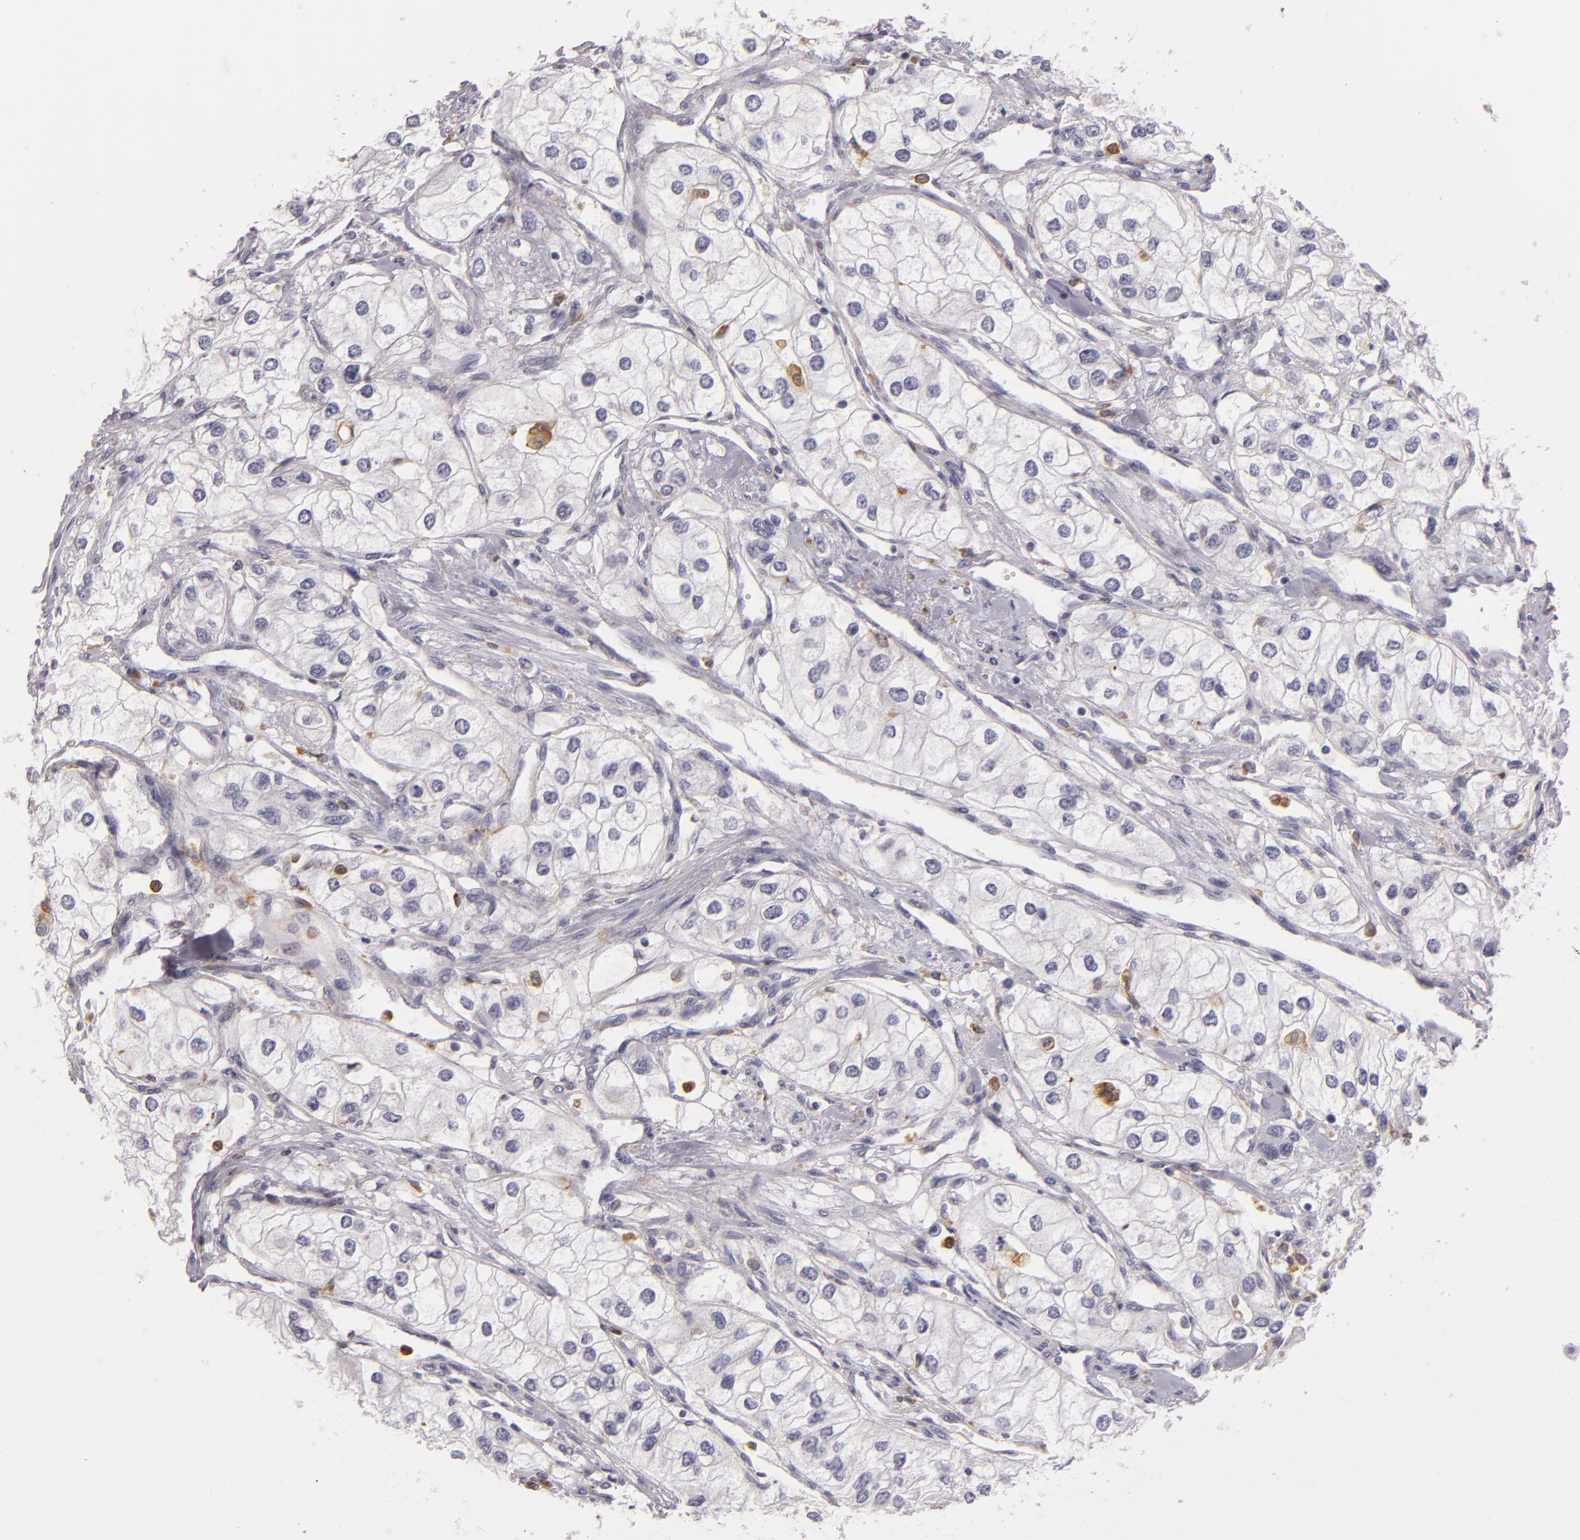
{"staining": {"intensity": "negative", "quantity": "none", "location": "none"}, "tissue": "renal cancer", "cell_type": "Tumor cells", "image_type": "cancer", "snomed": [{"axis": "morphology", "description": "Adenocarcinoma, NOS"}, {"axis": "topography", "description": "Kidney"}], "caption": "Renal cancer was stained to show a protein in brown. There is no significant positivity in tumor cells. Brightfield microscopy of immunohistochemistry (IHC) stained with DAB (3,3'-diaminobenzidine) (brown) and hematoxylin (blue), captured at high magnification.", "gene": "TLR8", "patient": {"sex": "male", "age": 57}}